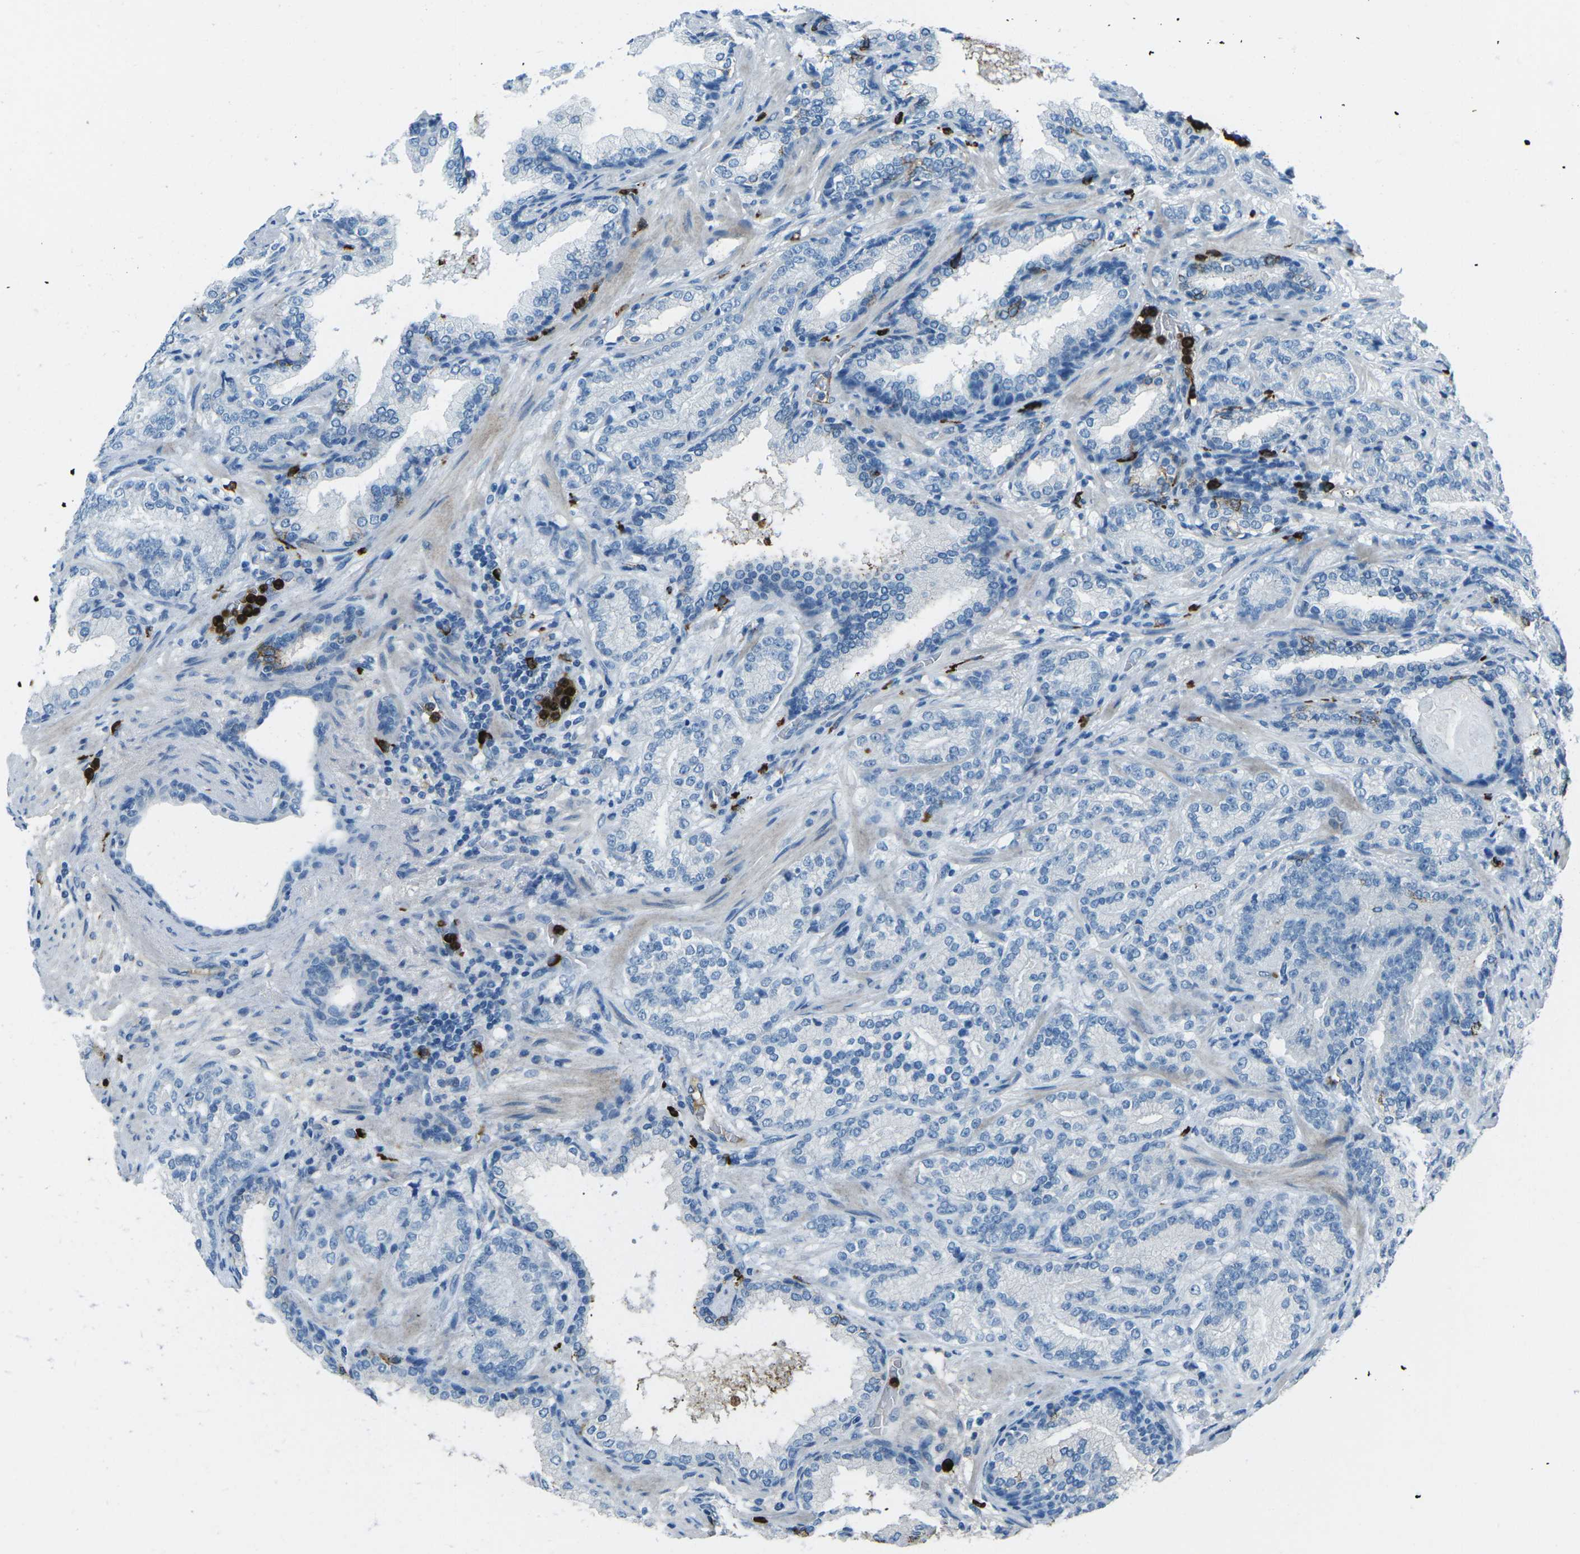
{"staining": {"intensity": "weak", "quantity": "<25%", "location": "cytoplasmic/membranous"}, "tissue": "prostate cancer", "cell_type": "Tumor cells", "image_type": "cancer", "snomed": [{"axis": "morphology", "description": "Adenocarcinoma, High grade"}, {"axis": "topography", "description": "Prostate"}], "caption": "IHC histopathology image of human prostate cancer (high-grade adenocarcinoma) stained for a protein (brown), which displays no staining in tumor cells. (DAB immunohistochemistry visualized using brightfield microscopy, high magnification).", "gene": "FCN1", "patient": {"sex": "male", "age": 61}}